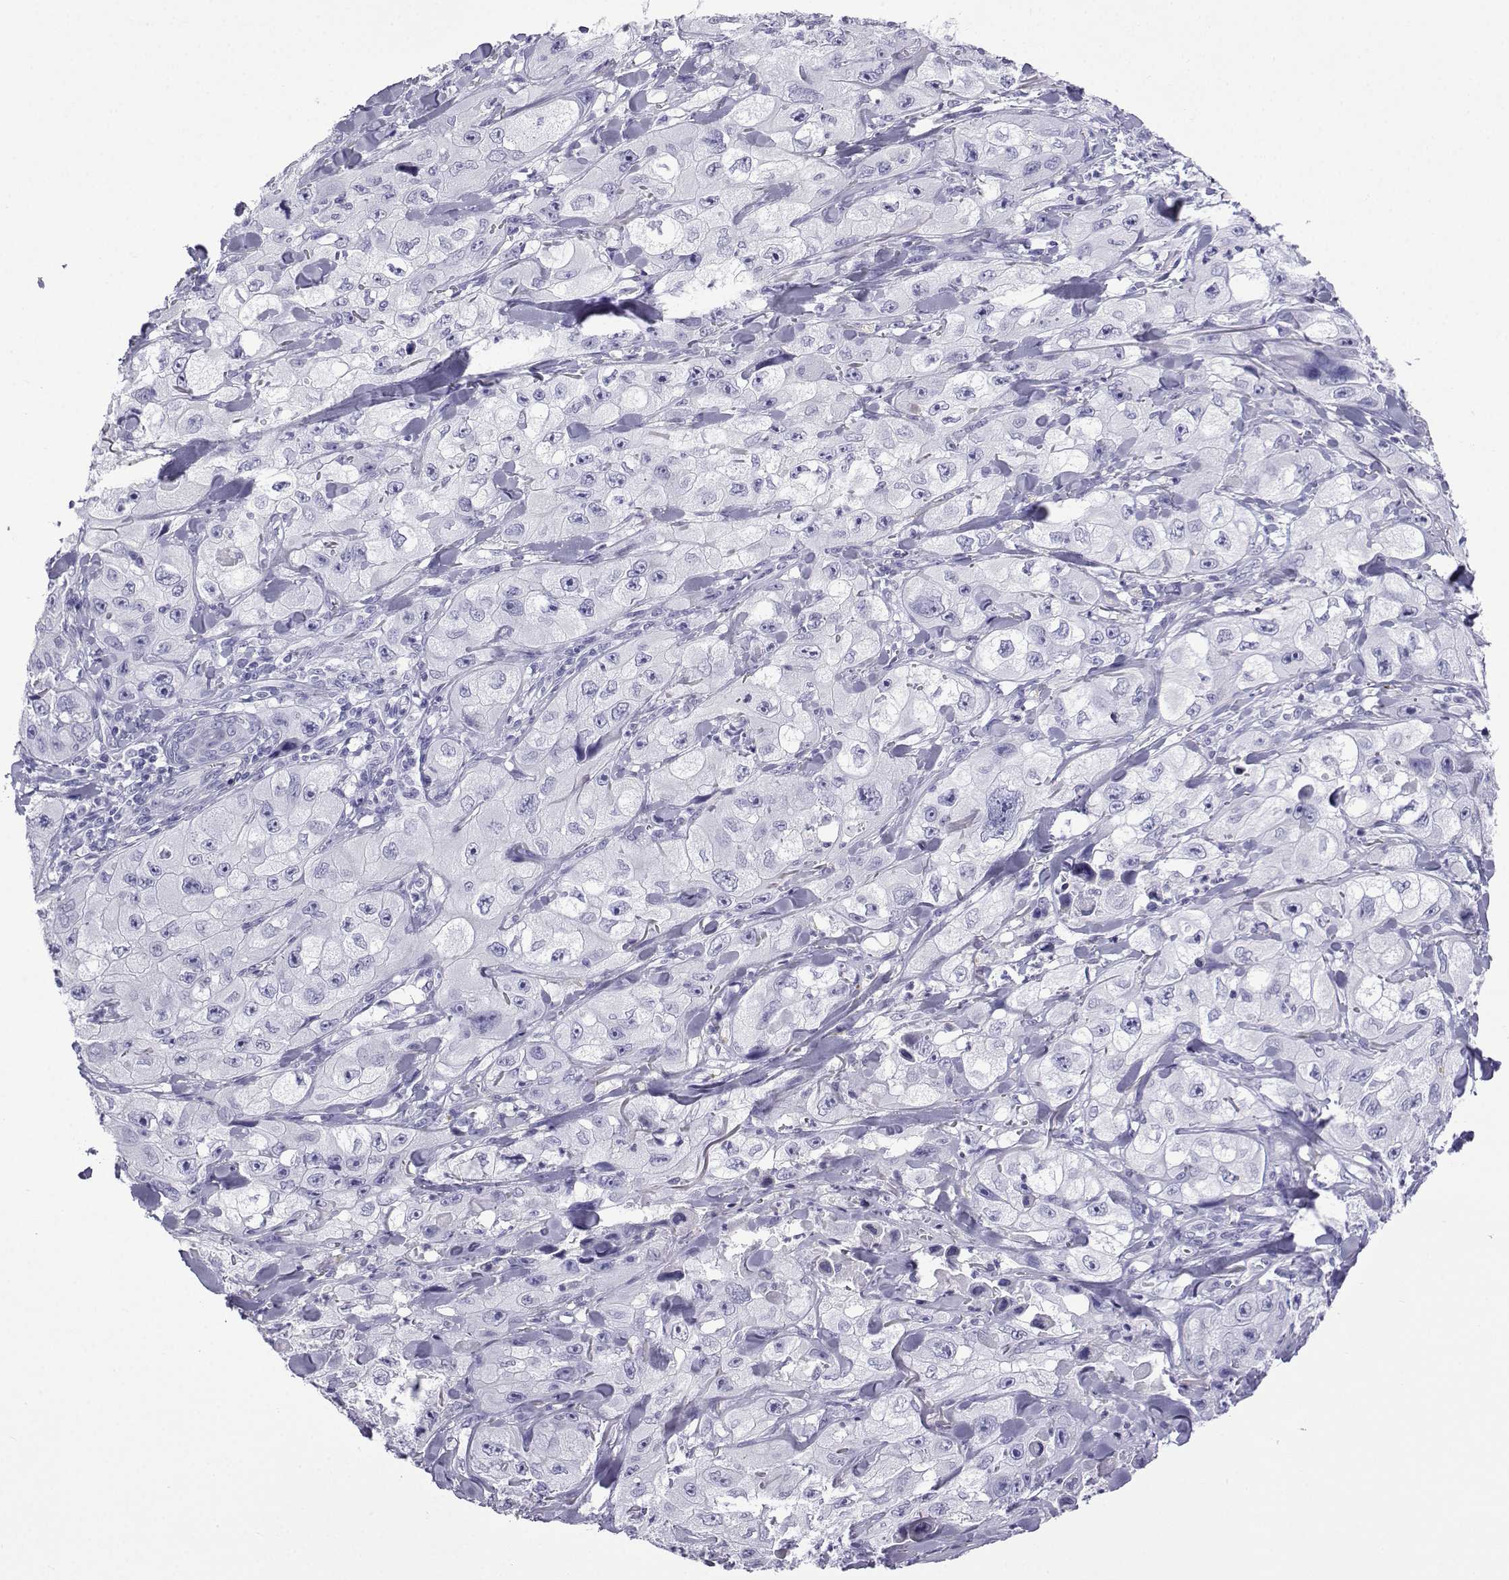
{"staining": {"intensity": "negative", "quantity": "none", "location": "none"}, "tissue": "skin cancer", "cell_type": "Tumor cells", "image_type": "cancer", "snomed": [{"axis": "morphology", "description": "Squamous cell carcinoma, NOS"}, {"axis": "topography", "description": "Skin"}, {"axis": "topography", "description": "Subcutis"}], "caption": "The photomicrograph exhibits no staining of tumor cells in skin cancer (squamous cell carcinoma).", "gene": "KCNF1", "patient": {"sex": "male", "age": 73}}